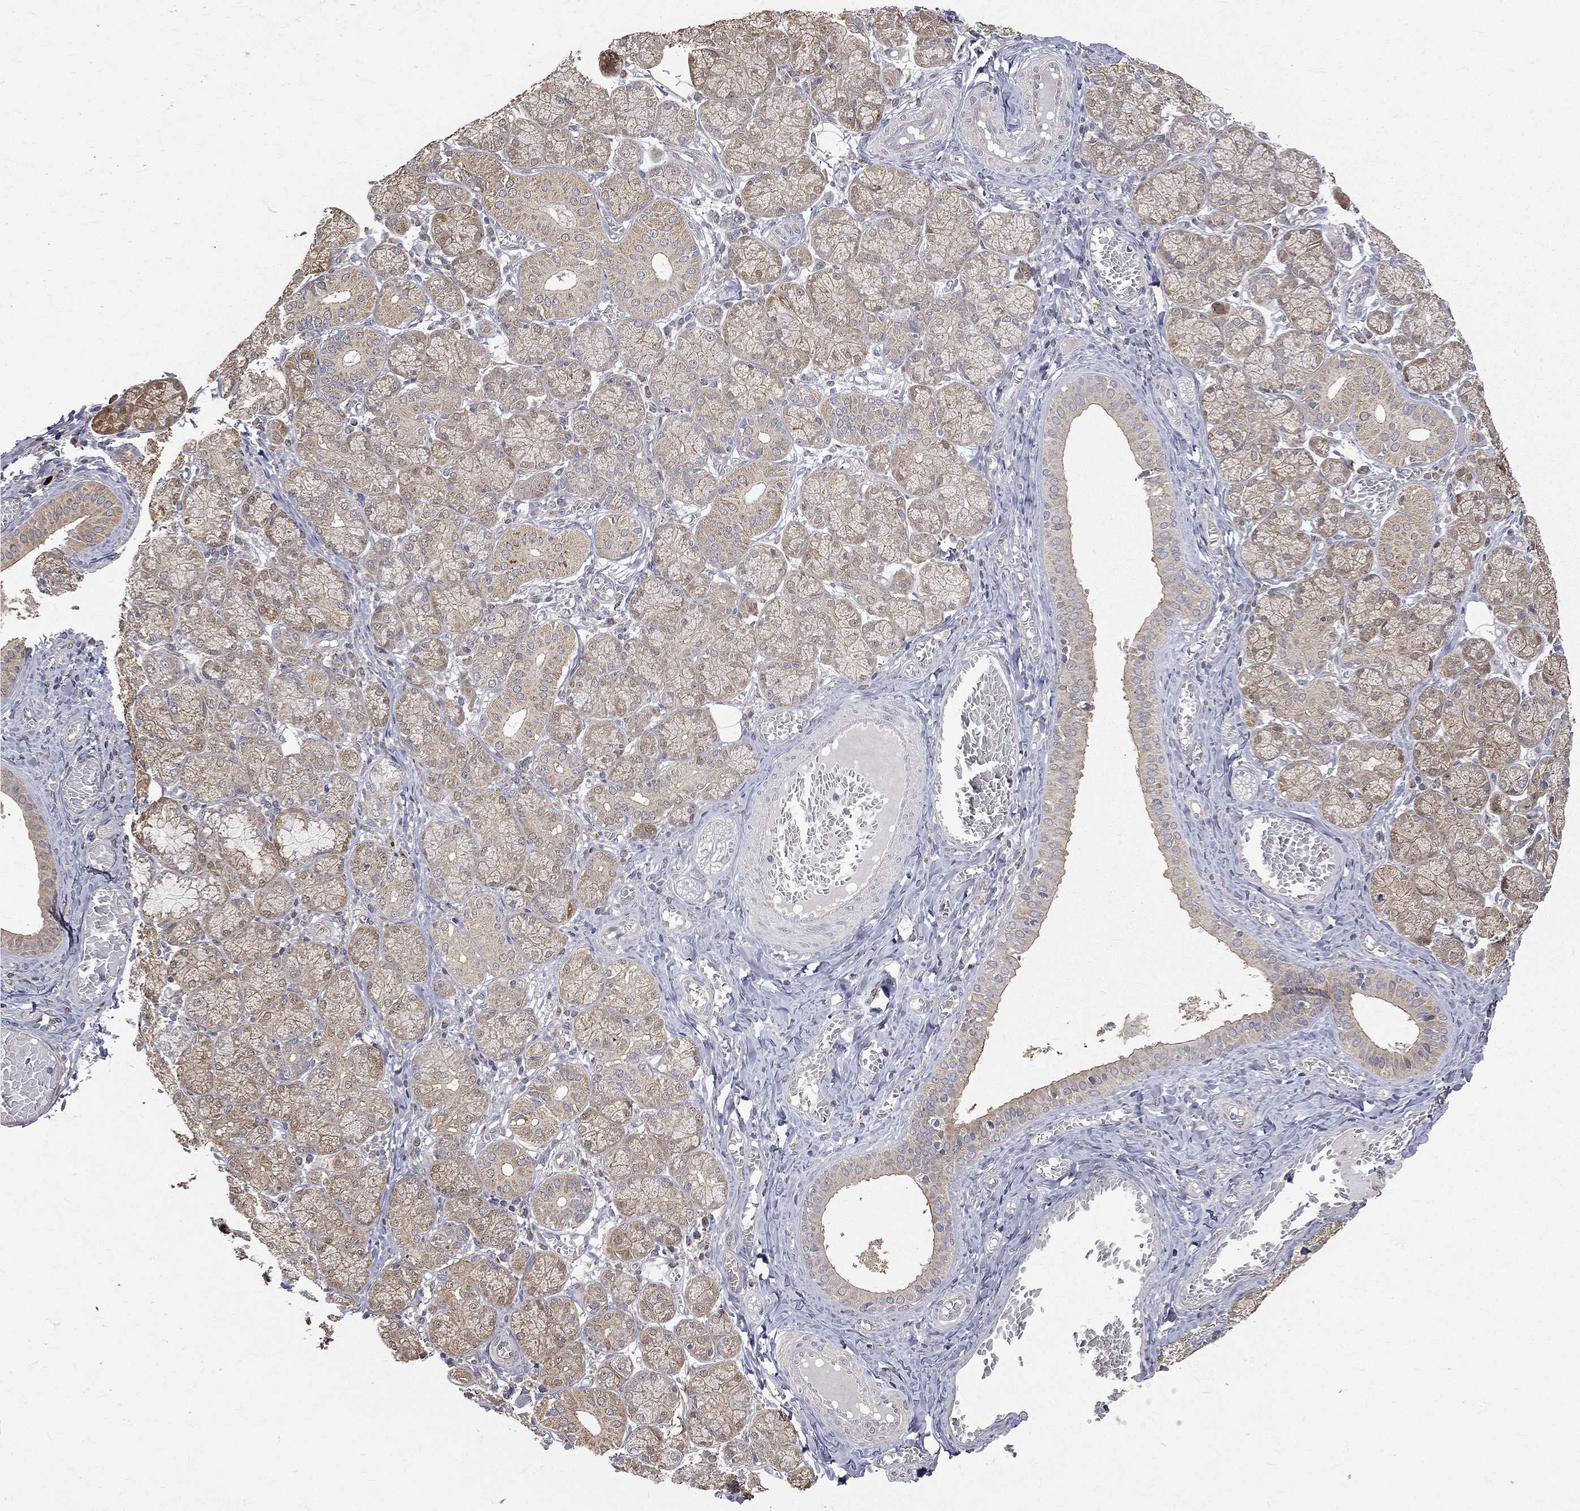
{"staining": {"intensity": "weak", "quantity": ">75%", "location": "cytoplasmic/membranous"}, "tissue": "salivary gland", "cell_type": "Glandular cells", "image_type": "normal", "snomed": [{"axis": "morphology", "description": "Normal tissue, NOS"}, {"axis": "topography", "description": "Salivary gland"}, {"axis": "topography", "description": "Peripheral nerve tissue"}], "caption": "The immunohistochemical stain shows weak cytoplasmic/membranous staining in glandular cells of normal salivary gland.", "gene": "RPGR", "patient": {"sex": "female", "age": 24}}